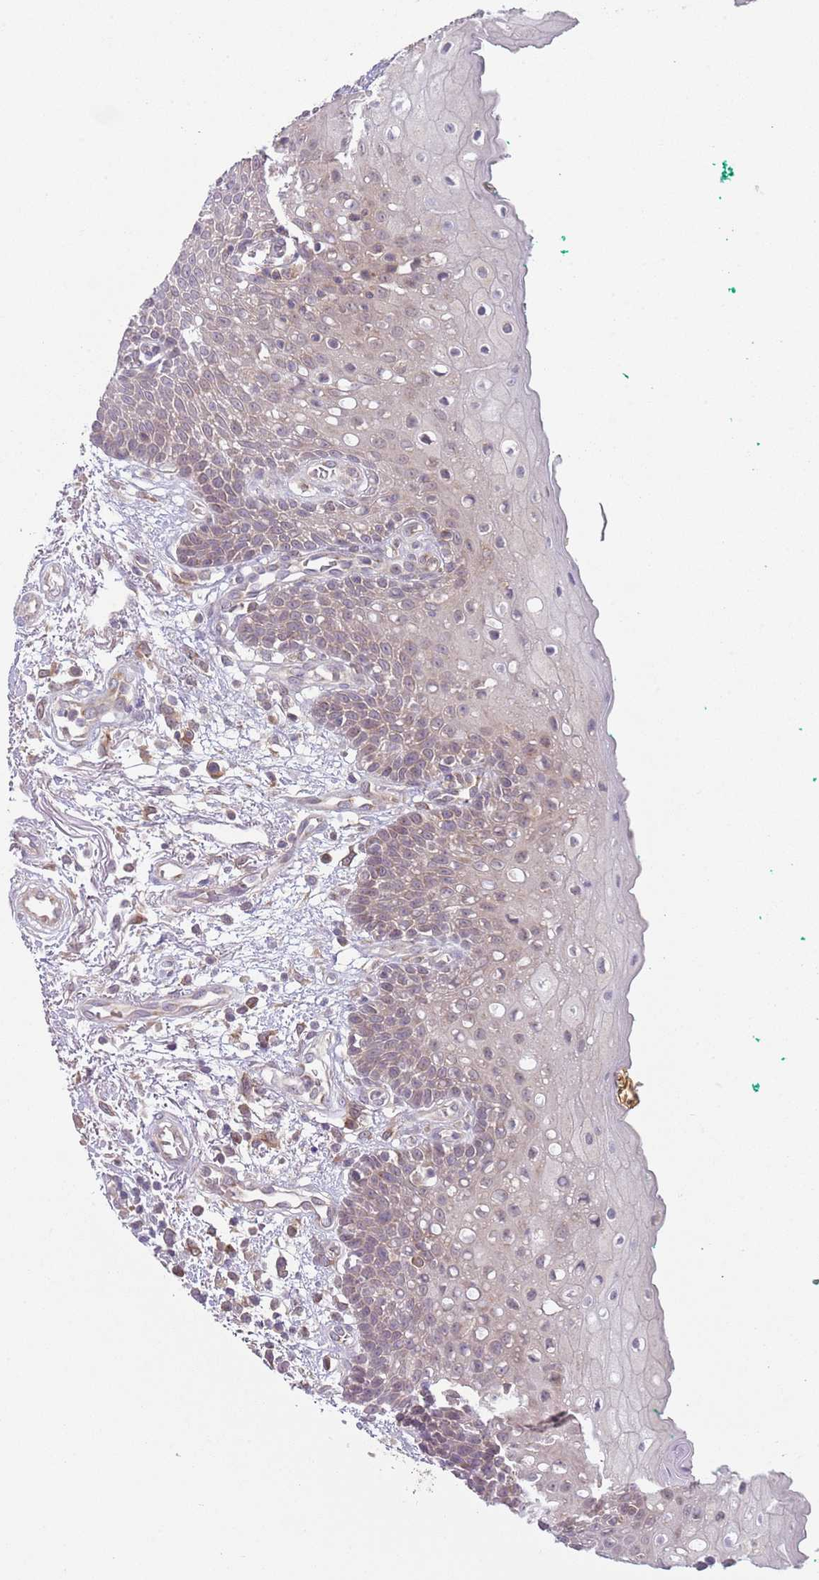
{"staining": {"intensity": "moderate", "quantity": "25%-75%", "location": "cytoplasmic/membranous"}, "tissue": "oral mucosa", "cell_type": "Squamous epithelial cells", "image_type": "normal", "snomed": [{"axis": "morphology", "description": "Normal tissue, NOS"}, {"axis": "morphology", "description": "Squamous cell carcinoma, NOS"}, {"axis": "topography", "description": "Oral tissue"}, {"axis": "topography", "description": "Tounge, NOS"}, {"axis": "topography", "description": "Head-Neck"}], "caption": "About 25%-75% of squamous epithelial cells in normal oral mucosa reveal moderate cytoplasmic/membranous protein positivity as visualized by brown immunohistochemical staining.", "gene": "COPE", "patient": {"sex": "male", "age": 79}}